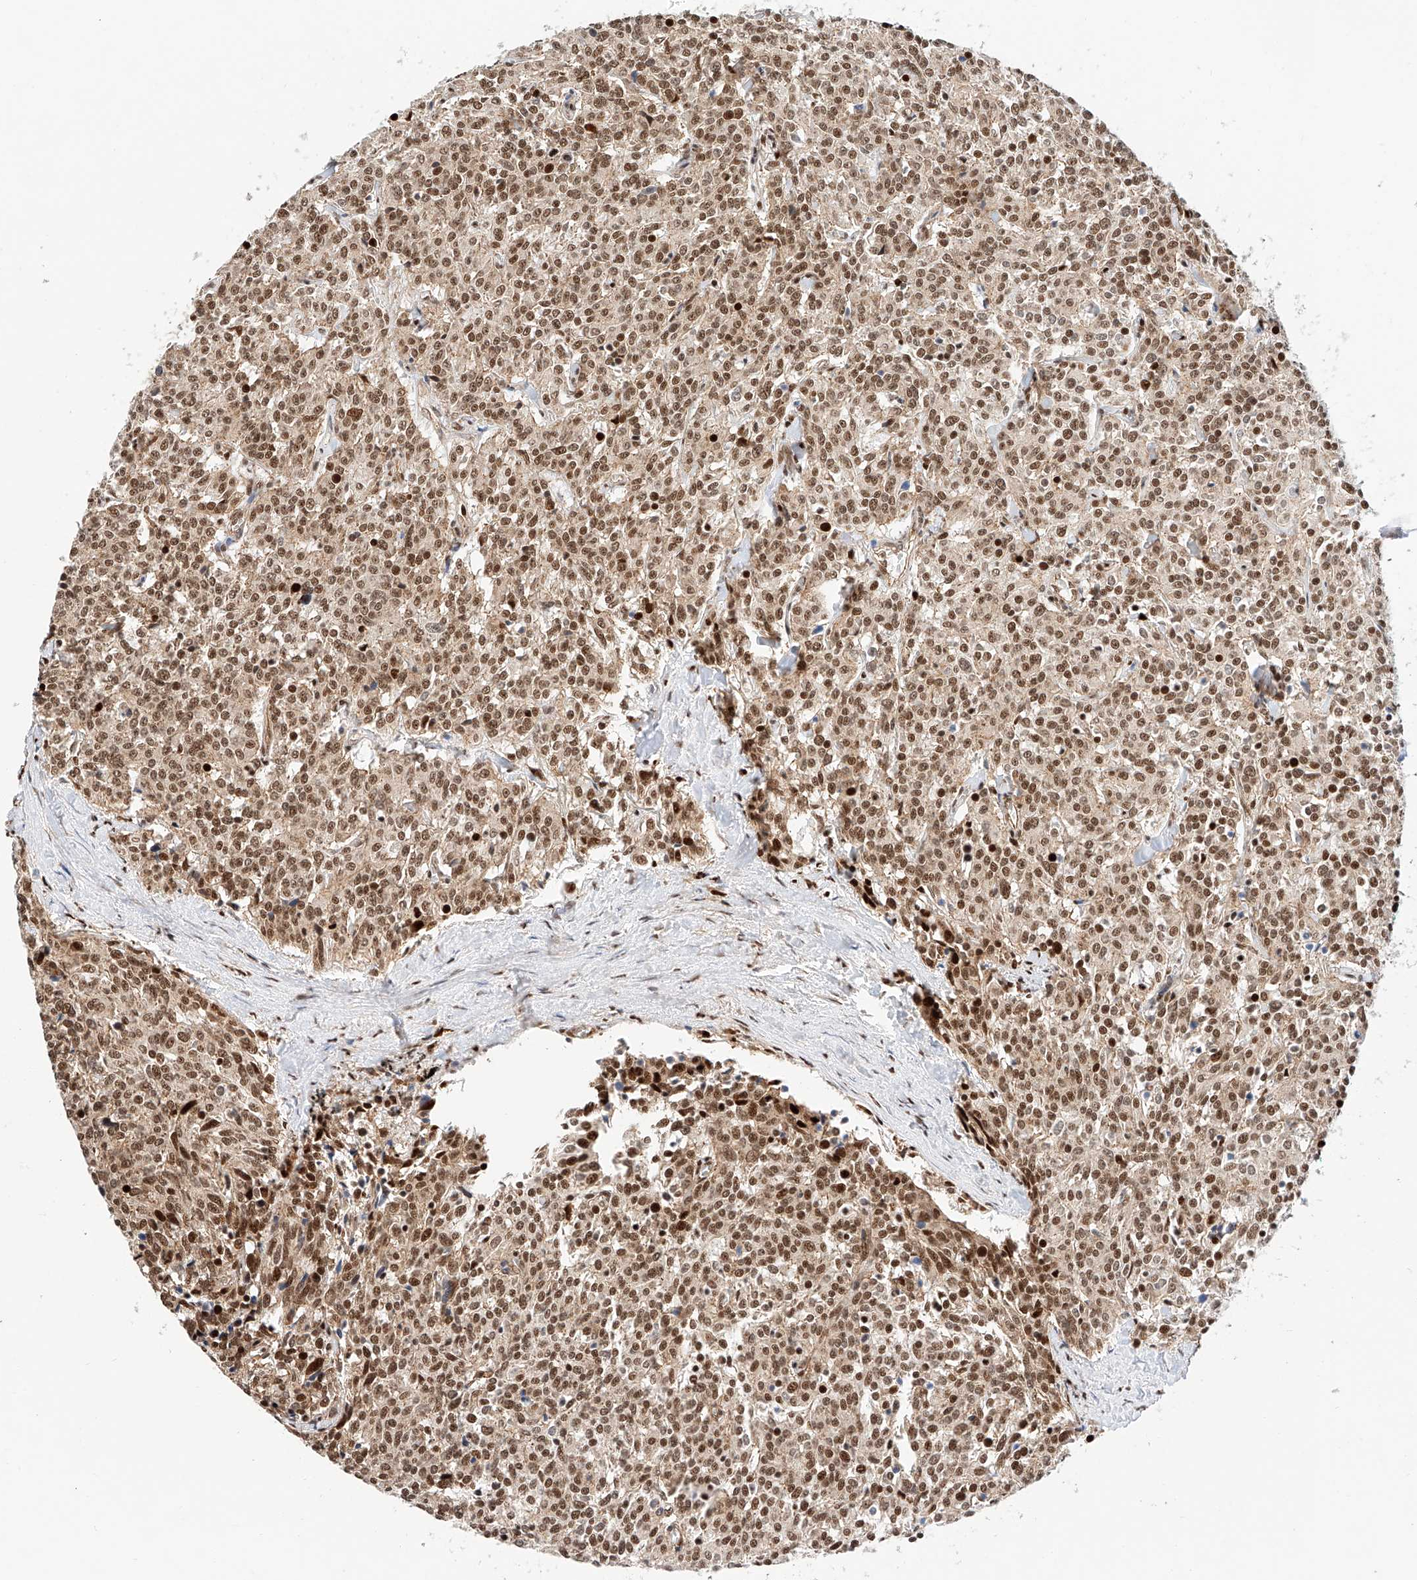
{"staining": {"intensity": "moderate", "quantity": ">75%", "location": "cytoplasmic/membranous,nuclear"}, "tissue": "carcinoid", "cell_type": "Tumor cells", "image_type": "cancer", "snomed": [{"axis": "morphology", "description": "Carcinoid, malignant, NOS"}, {"axis": "topography", "description": "Lung"}], "caption": "Carcinoid stained with a brown dye displays moderate cytoplasmic/membranous and nuclear positive expression in approximately >75% of tumor cells.", "gene": "HDAC9", "patient": {"sex": "female", "age": 46}}